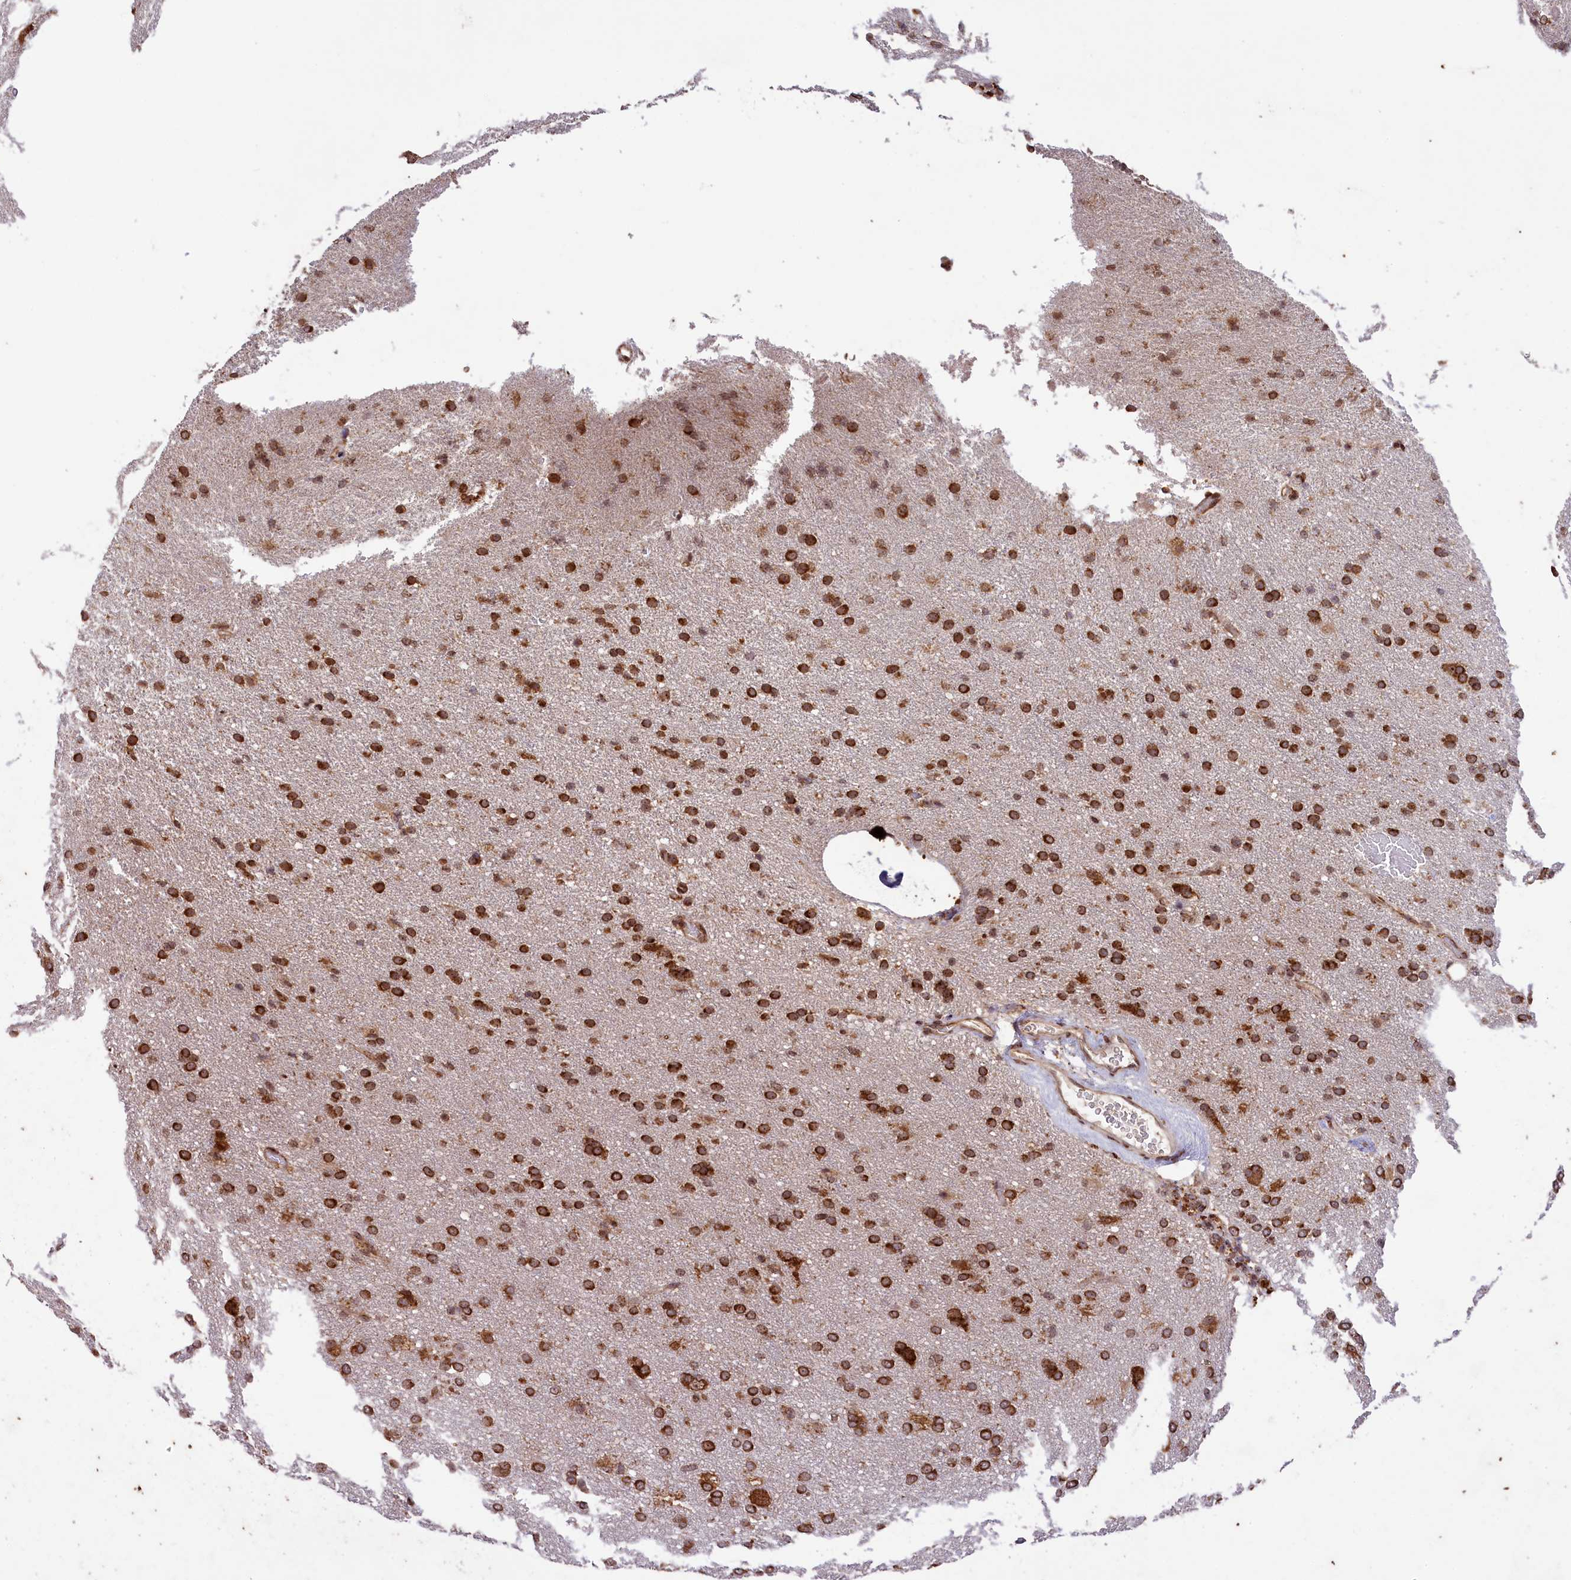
{"staining": {"intensity": "moderate", "quantity": ">75%", "location": "cytoplasmic/membranous,nuclear"}, "tissue": "cerebral cortex", "cell_type": "Endothelial cells", "image_type": "normal", "snomed": [{"axis": "morphology", "description": "Normal tissue, NOS"}, {"axis": "topography", "description": "Cerebral cortex"}], "caption": "High-power microscopy captured an IHC photomicrograph of unremarkable cerebral cortex, revealing moderate cytoplasmic/membranous,nuclear expression in about >75% of endothelial cells.", "gene": "LARP4", "patient": {"sex": "male", "age": 62}}